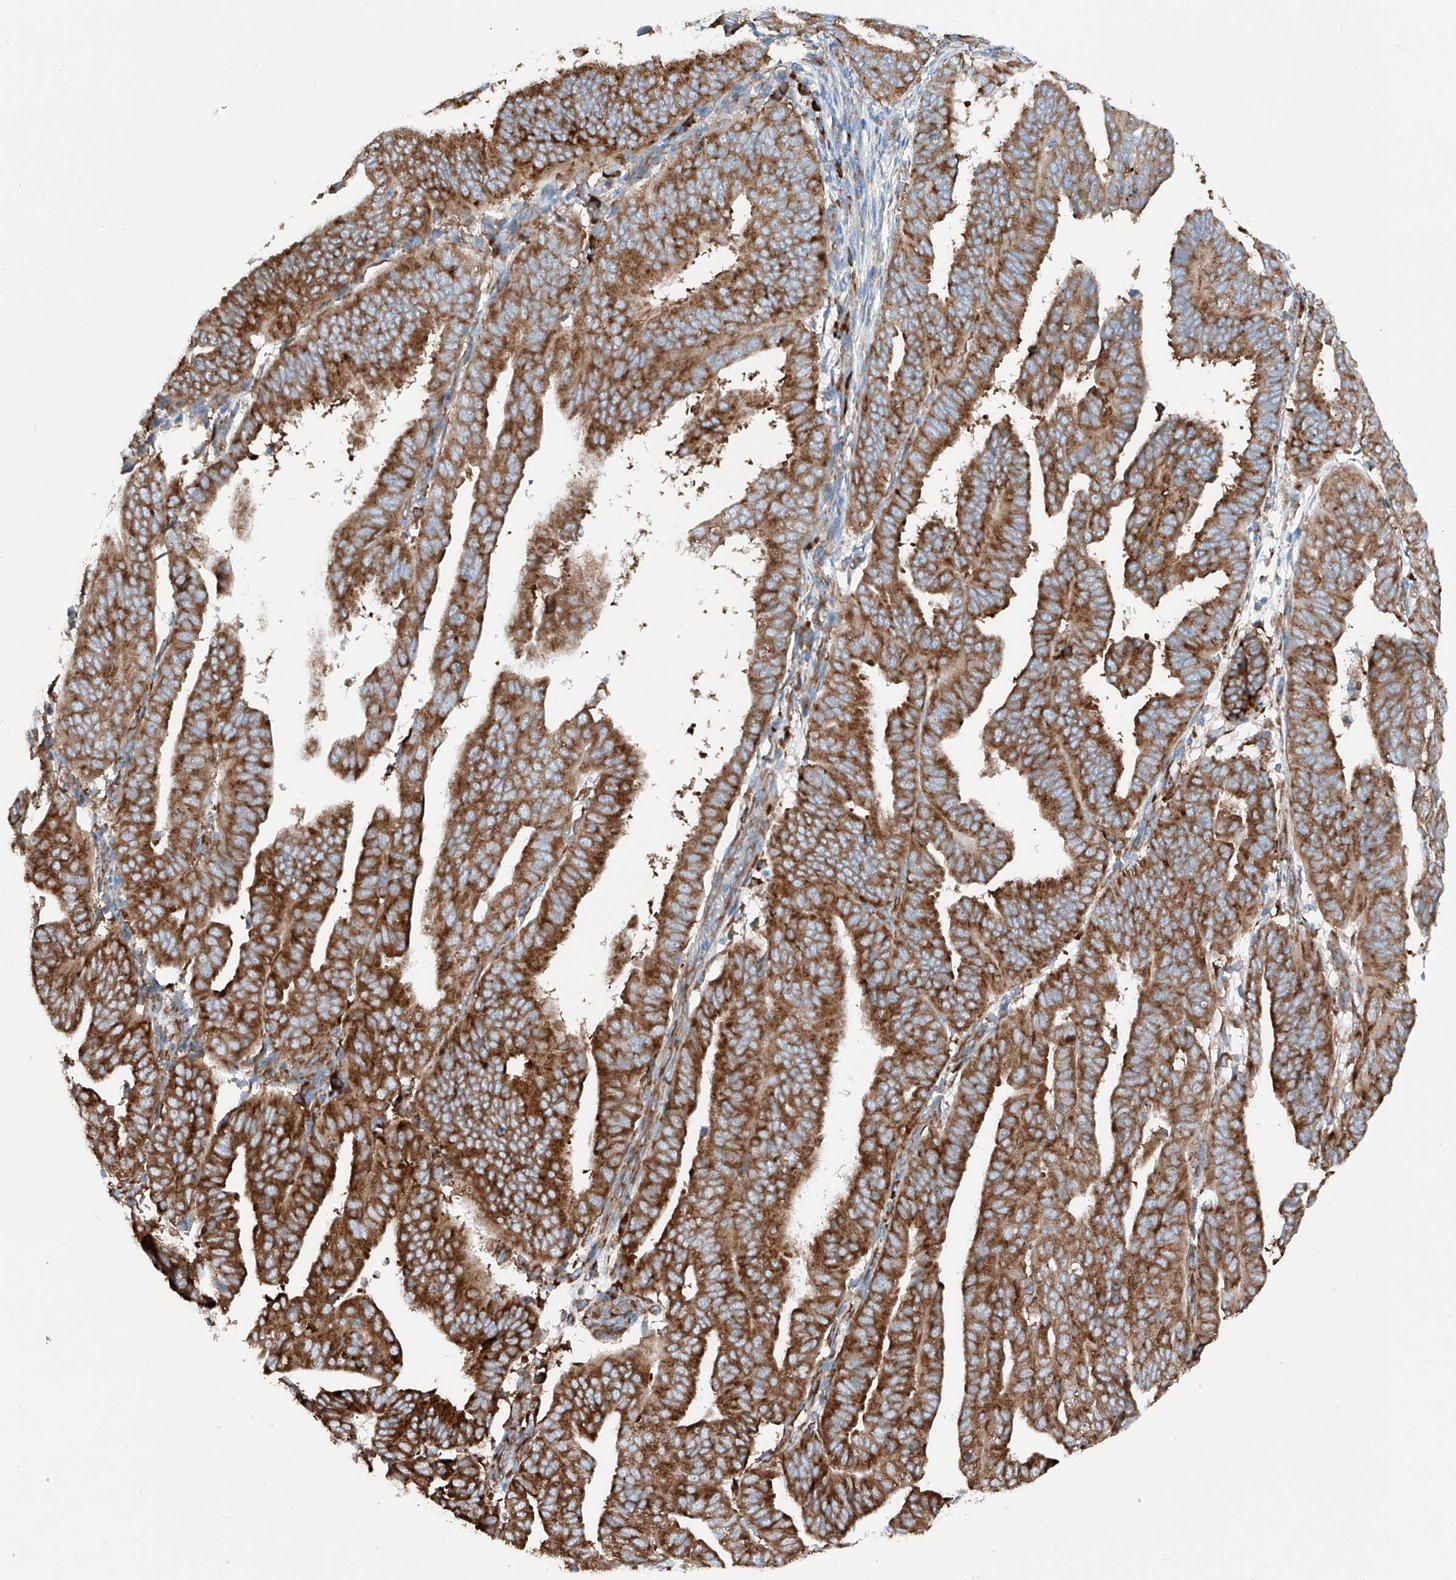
{"staining": {"intensity": "strong", "quantity": ">75%", "location": "cytoplasmic/membranous"}, "tissue": "endometrial cancer", "cell_type": "Tumor cells", "image_type": "cancer", "snomed": [{"axis": "morphology", "description": "Adenocarcinoma, NOS"}, {"axis": "topography", "description": "Uterus"}], "caption": "IHC micrograph of neoplastic tissue: human endometrial cancer stained using immunohistochemistry demonstrates high levels of strong protein expression localized specifically in the cytoplasmic/membranous of tumor cells, appearing as a cytoplasmic/membranous brown color.", "gene": "CRELD1", "patient": {"sex": "female", "age": 77}}